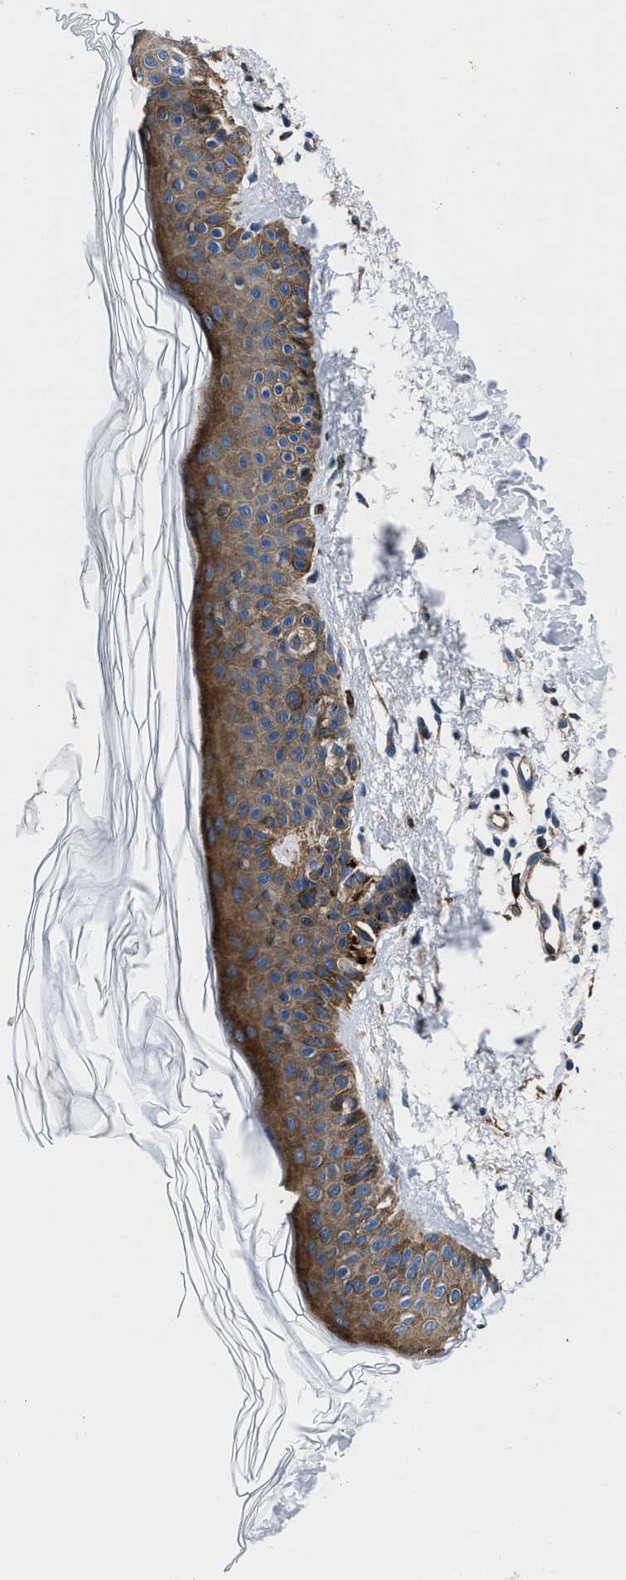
{"staining": {"intensity": "strong", "quantity": ">75%", "location": "cytoplasmic/membranous"}, "tissue": "skin", "cell_type": "Fibroblasts", "image_type": "normal", "snomed": [{"axis": "morphology", "description": "Normal tissue, NOS"}, {"axis": "morphology", "description": "Malignant melanoma, NOS"}, {"axis": "topography", "description": "Skin"}], "caption": "Immunohistochemical staining of normal human skin shows strong cytoplasmic/membranous protein expression in approximately >75% of fibroblasts.", "gene": "C2orf66", "patient": {"sex": "male", "age": 83}}